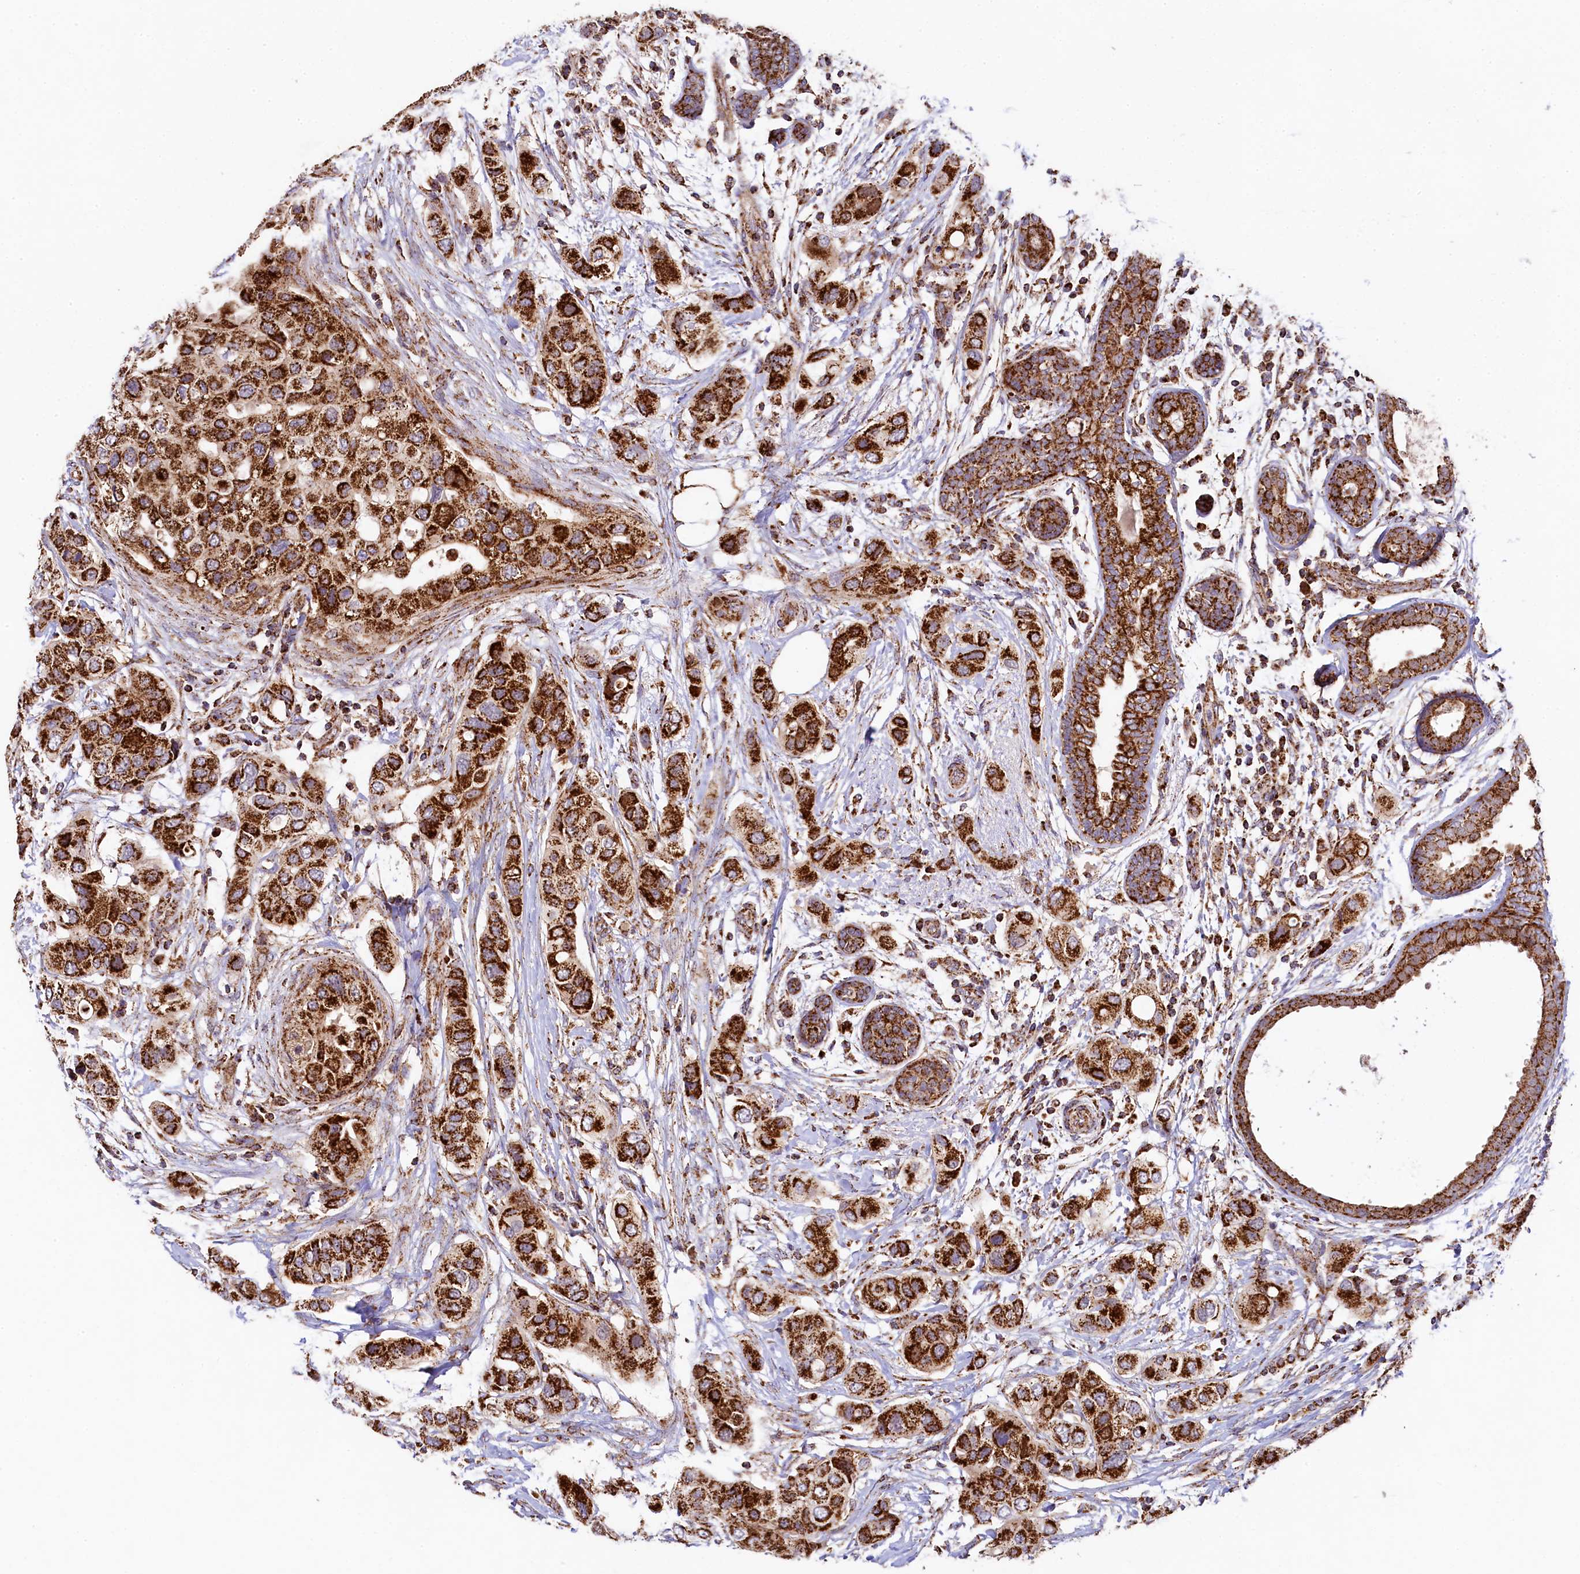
{"staining": {"intensity": "strong", "quantity": ">75%", "location": "cytoplasmic/membranous"}, "tissue": "breast cancer", "cell_type": "Tumor cells", "image_type": "cancer", "snomed": [{"axis": "morphology", "description": "Lobular carcinoma"}, {"axis": "topography", "description": "Breast"}], "caption": "A brown stain labels strong cytoplasmic/membranous positivity of a protein in breast lobular carcinoma tumor cells.", "gene": "CLYBL", "patient": {"sex": "female", "age": 51}}